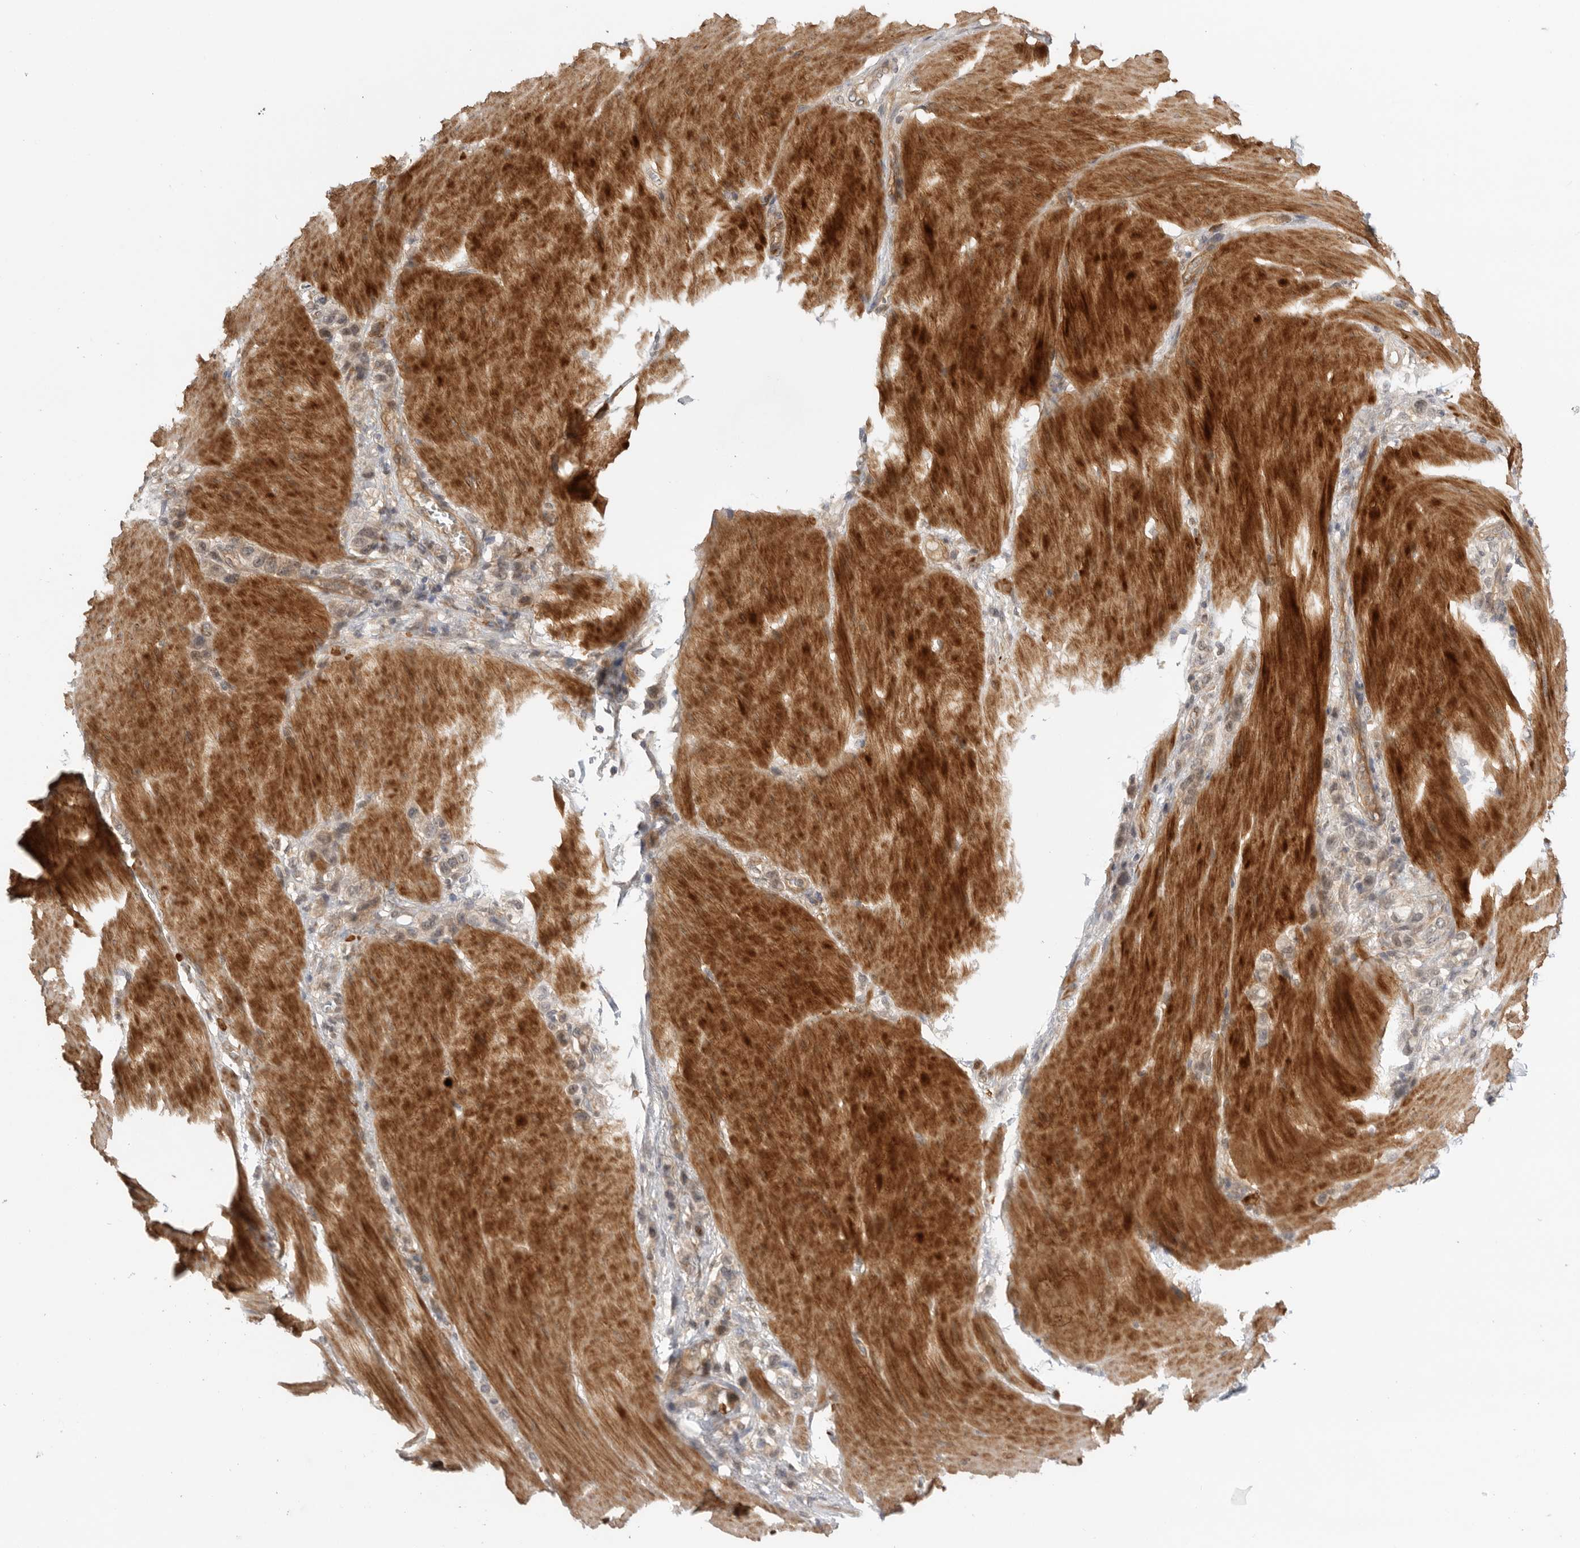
{"staining": {"intensity": "weak", "quantity": "25%-75%", "location": "cytoplasmic/membranous"}, "tissue": "stomach cancer", "cell_type": "Tumor cells", "image_type": "cancer", "snomed": [{"axis": "morphology", "description": "Adenocarcinoma, NOS"}, {"axis": "topography", "description": "Stomach"}], "caption": "The image displays a brown stain indicating the presence of a protein in the cytoplasmic/membranous of tumor cells in stomach adenocarcinoma.", "gene": "DCAF8", "patient": {"sex": "female", "age": 65}}